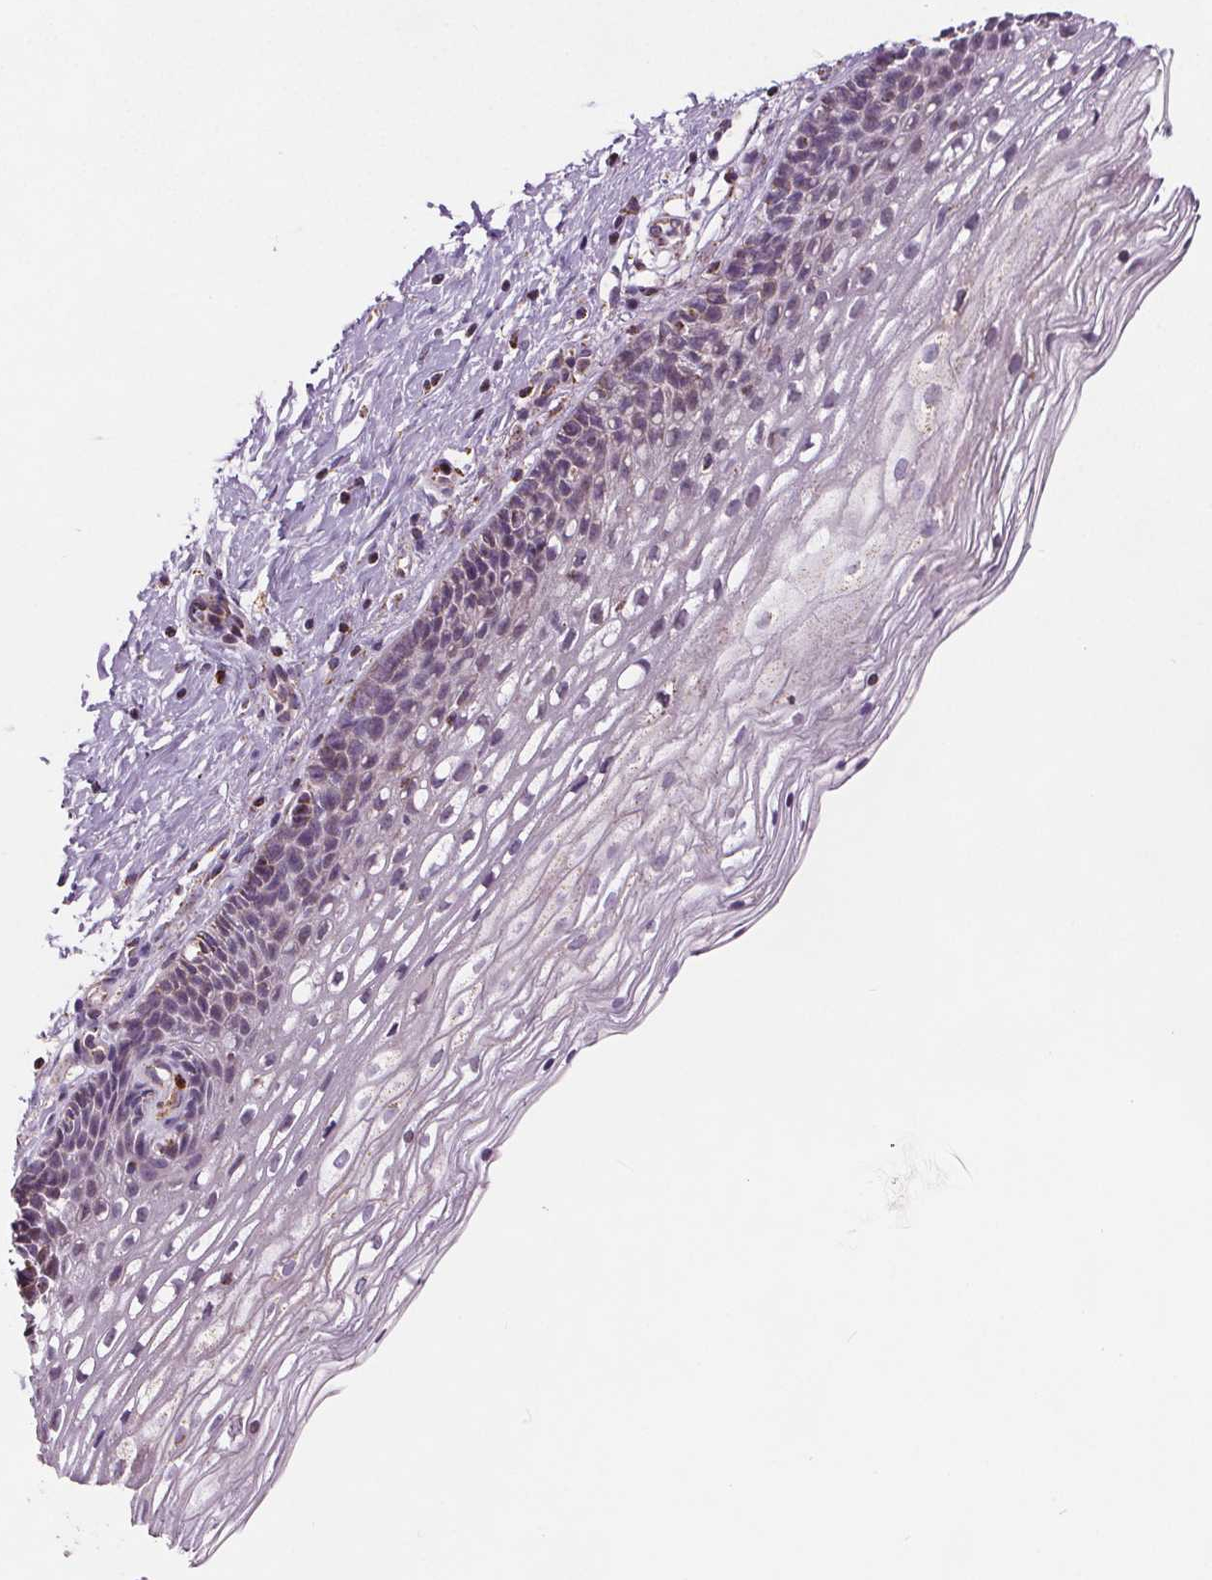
{"staining": {"intensity": "moderate", "quantity": ">75%", "location": "cytoplasmic/membranous"}, "tissue": "cervix", "cell_type": "Glandular cells", "image_type": "normal", "snomed": [{"axis": "morphology", "description": "Normal tissue, NOS"}, {"axis": "topography", "description": "Cervix"}], "caption": "IHC photomicrograph of normal human cervix stained for a protein (brown), which exhibits medium levels of moderate cytoplasmic/membranous expression in about >75% of glandular cells.", "gene": "SUCLA2", "patient": {"sex": "female", "age": 34}}